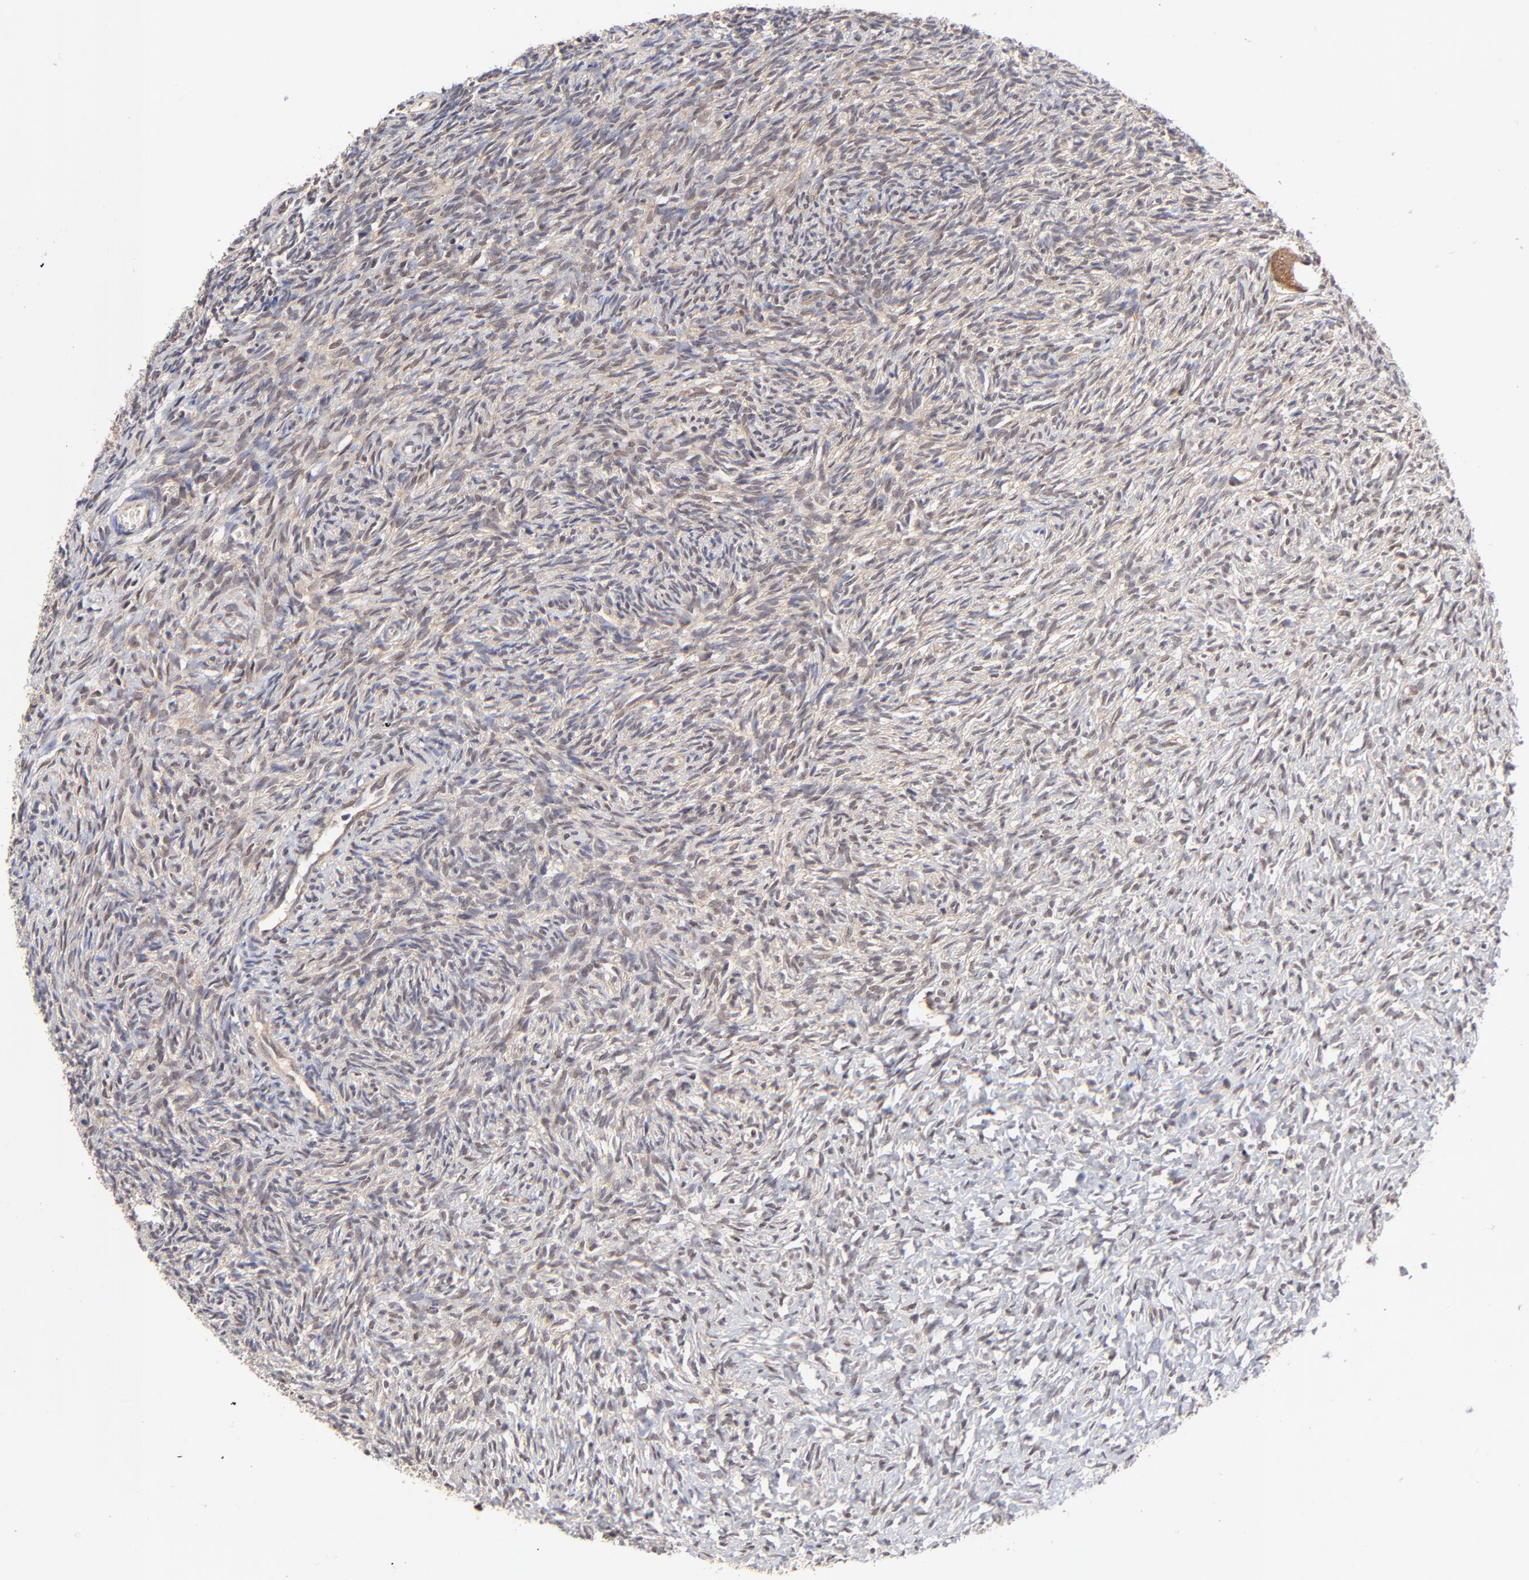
{"staining": {"intensity": "weak", "quantity": "<25%", "location": "nuclear"}, "tissue": "ovary", "cell_type": "Ovarian stroma cells", "image_type": "normal", "snomed": [{"axis": "morphology", "description": "Normal tissue, NOS"}, {"axis": "topography", "description": "Ovary"}], "caption": "This is an immunohistochemistry micrograph of benign ovary. There is no positivity in ovarian stroma cells.", "gene": "PSMC4", "patient": {"sex": "female", "age": 35}}